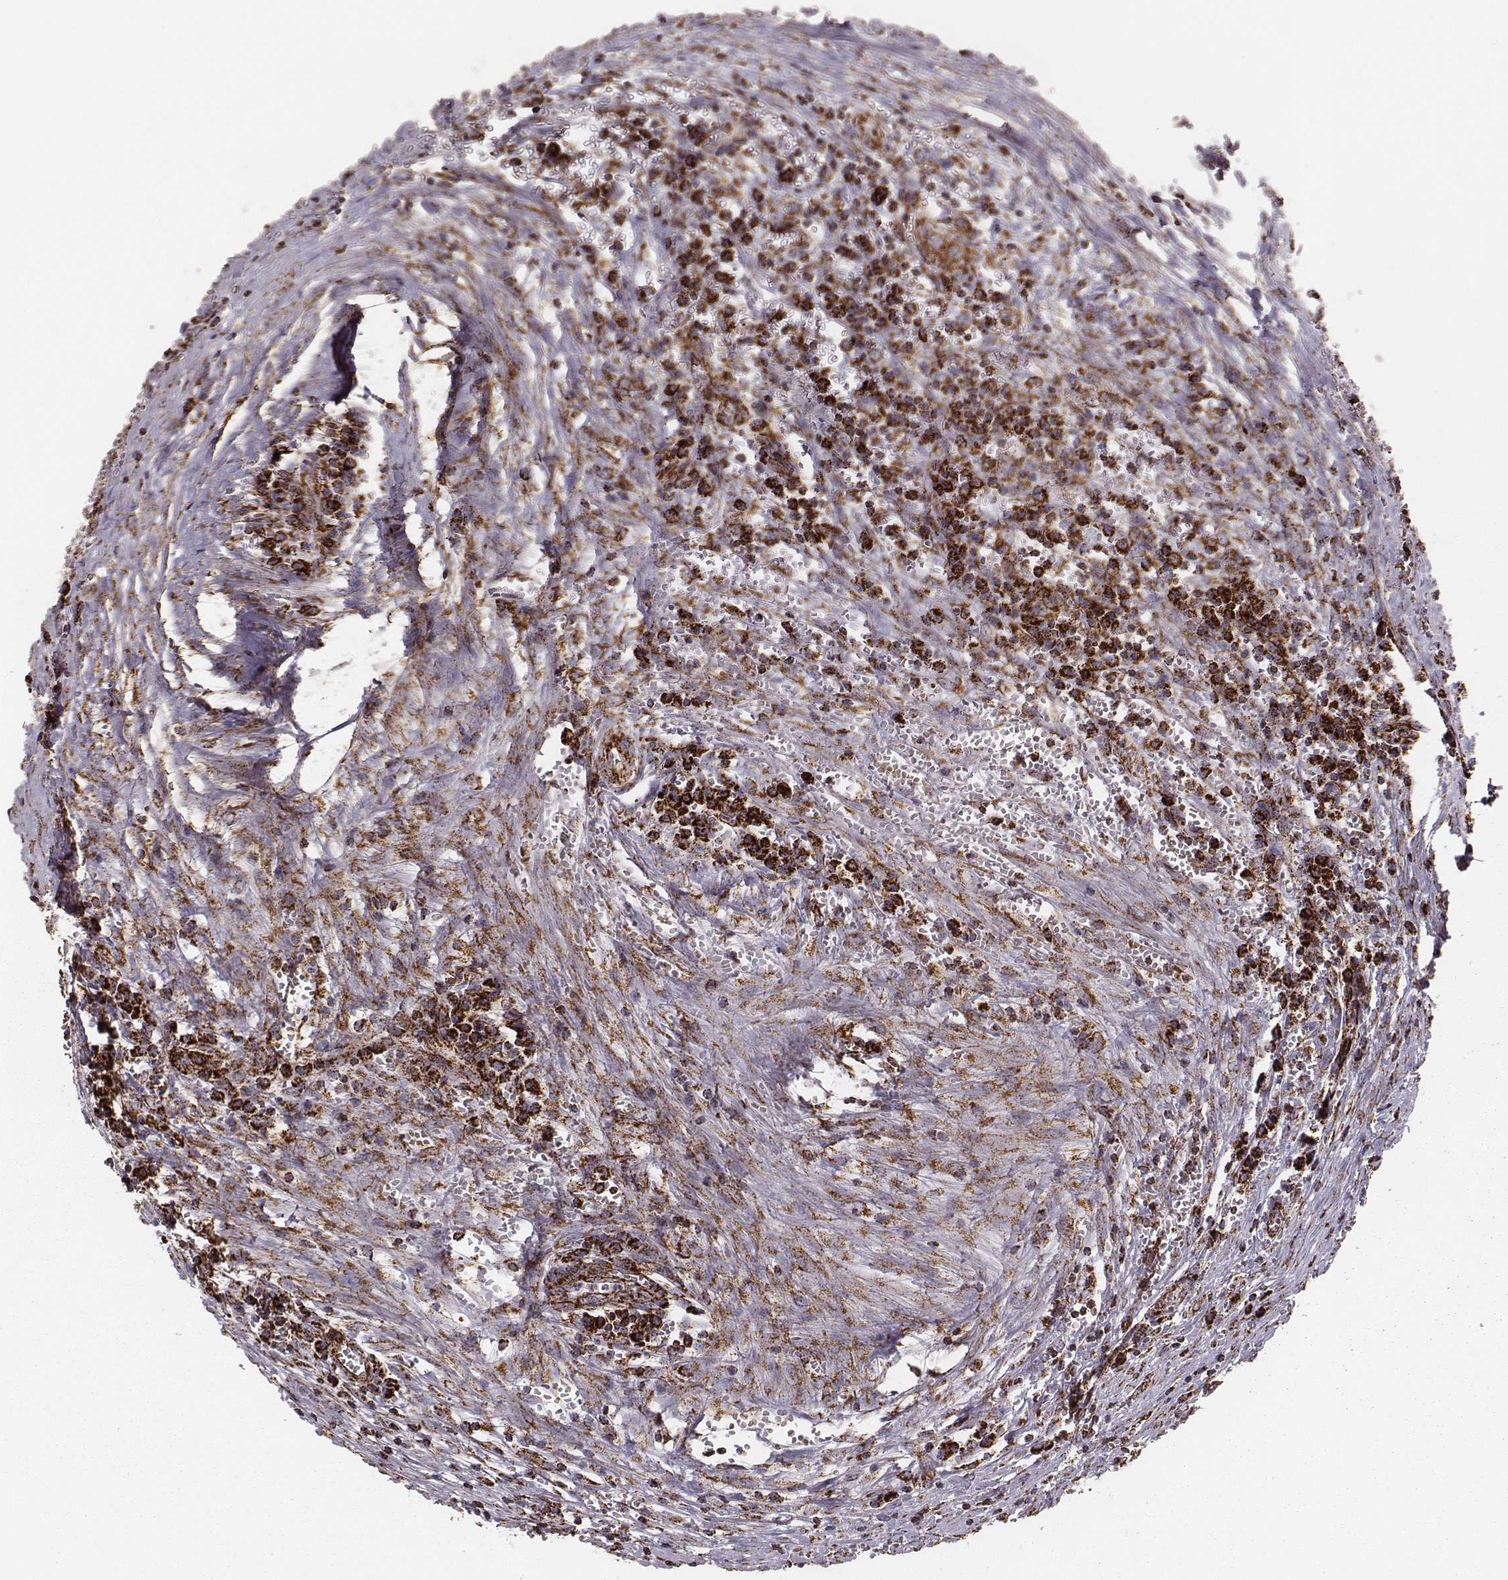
{"staining": {"intensity": "strong", "quantity": ">75%", "location": "cytoplasmic/membranous"}, "tissue": "colorectal cancer", "cell_type": "Tumor cells", "image_type": "cancer", "snomed": [{"axis": "morphology", "description": "Adenocarcinoma, NOS"}, {"axis": "topography", "description": "Colon"}], "caption": "The immunohistochemical stain shows strong cytoplasmic/membranous staining in tumor cells of colorectal cancer tissue.", "gene": "TUFM", "patient": {"sex": "female", "age": 82}}